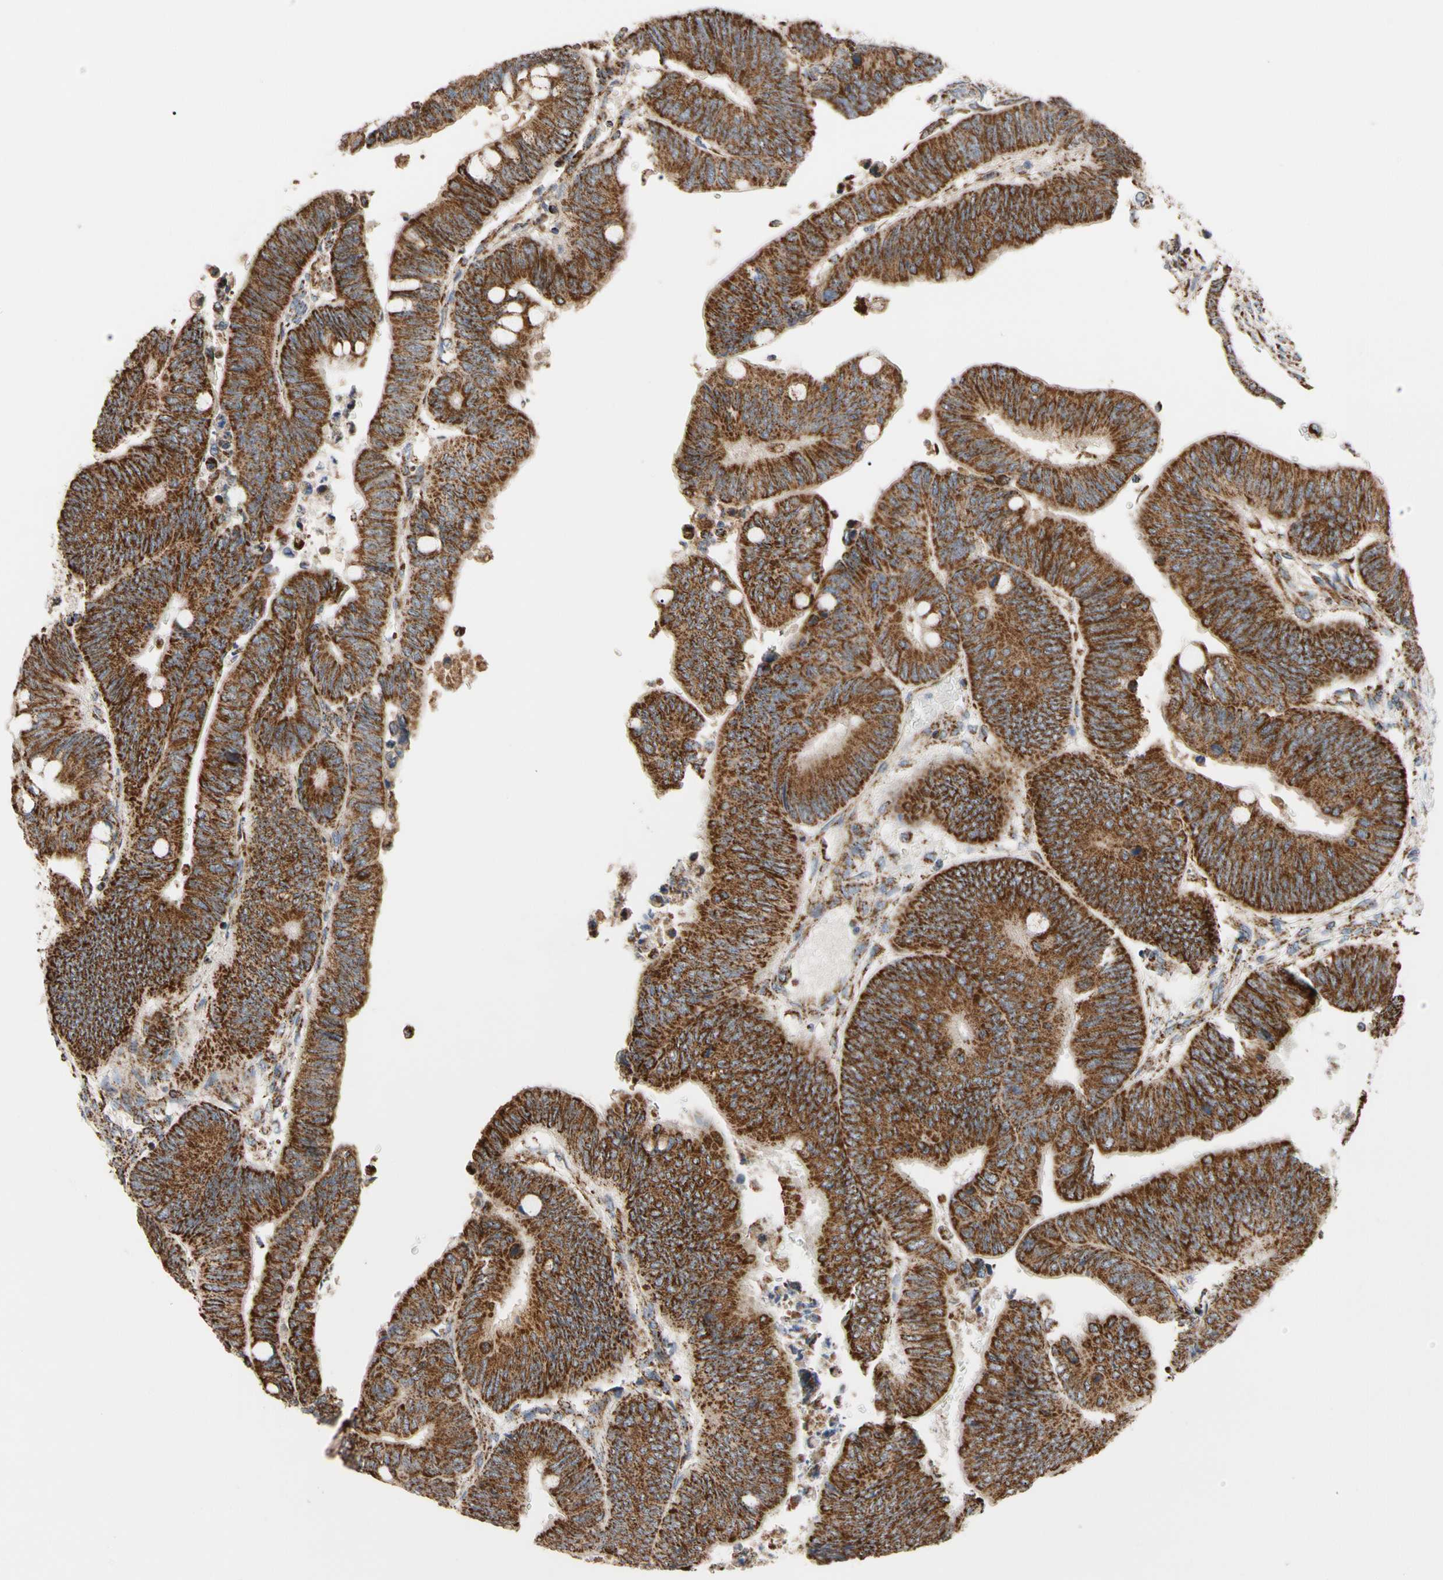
{"staining": {"intensity": "strong", "quantity": ">75%", "location": "cytoplasmic/membranous"}, "tissue": "colorectal cancer", "cell_type": "Tumor cells", "image_type": "cancer", "snomed": [{"axis": "morphology", "description": "Normal tissue, NOS"}, {"axis": "morphology", "description": "Adenocarcinoma, NOS"}, {"axis": "topography", "description": "Rectum"}, {"axis": "topography", "description": "Peripheral nerve tissue"}], "caption": "IHC micrograph of human adenocarcinoma (colorectal) stained for a protein (brown), which displays high levels of strong cytoplasmic/membranous staining in approximately >75% of tumor cells.", "gene": "FAM110B", "patient": {"sex": "male", "age": 92}}